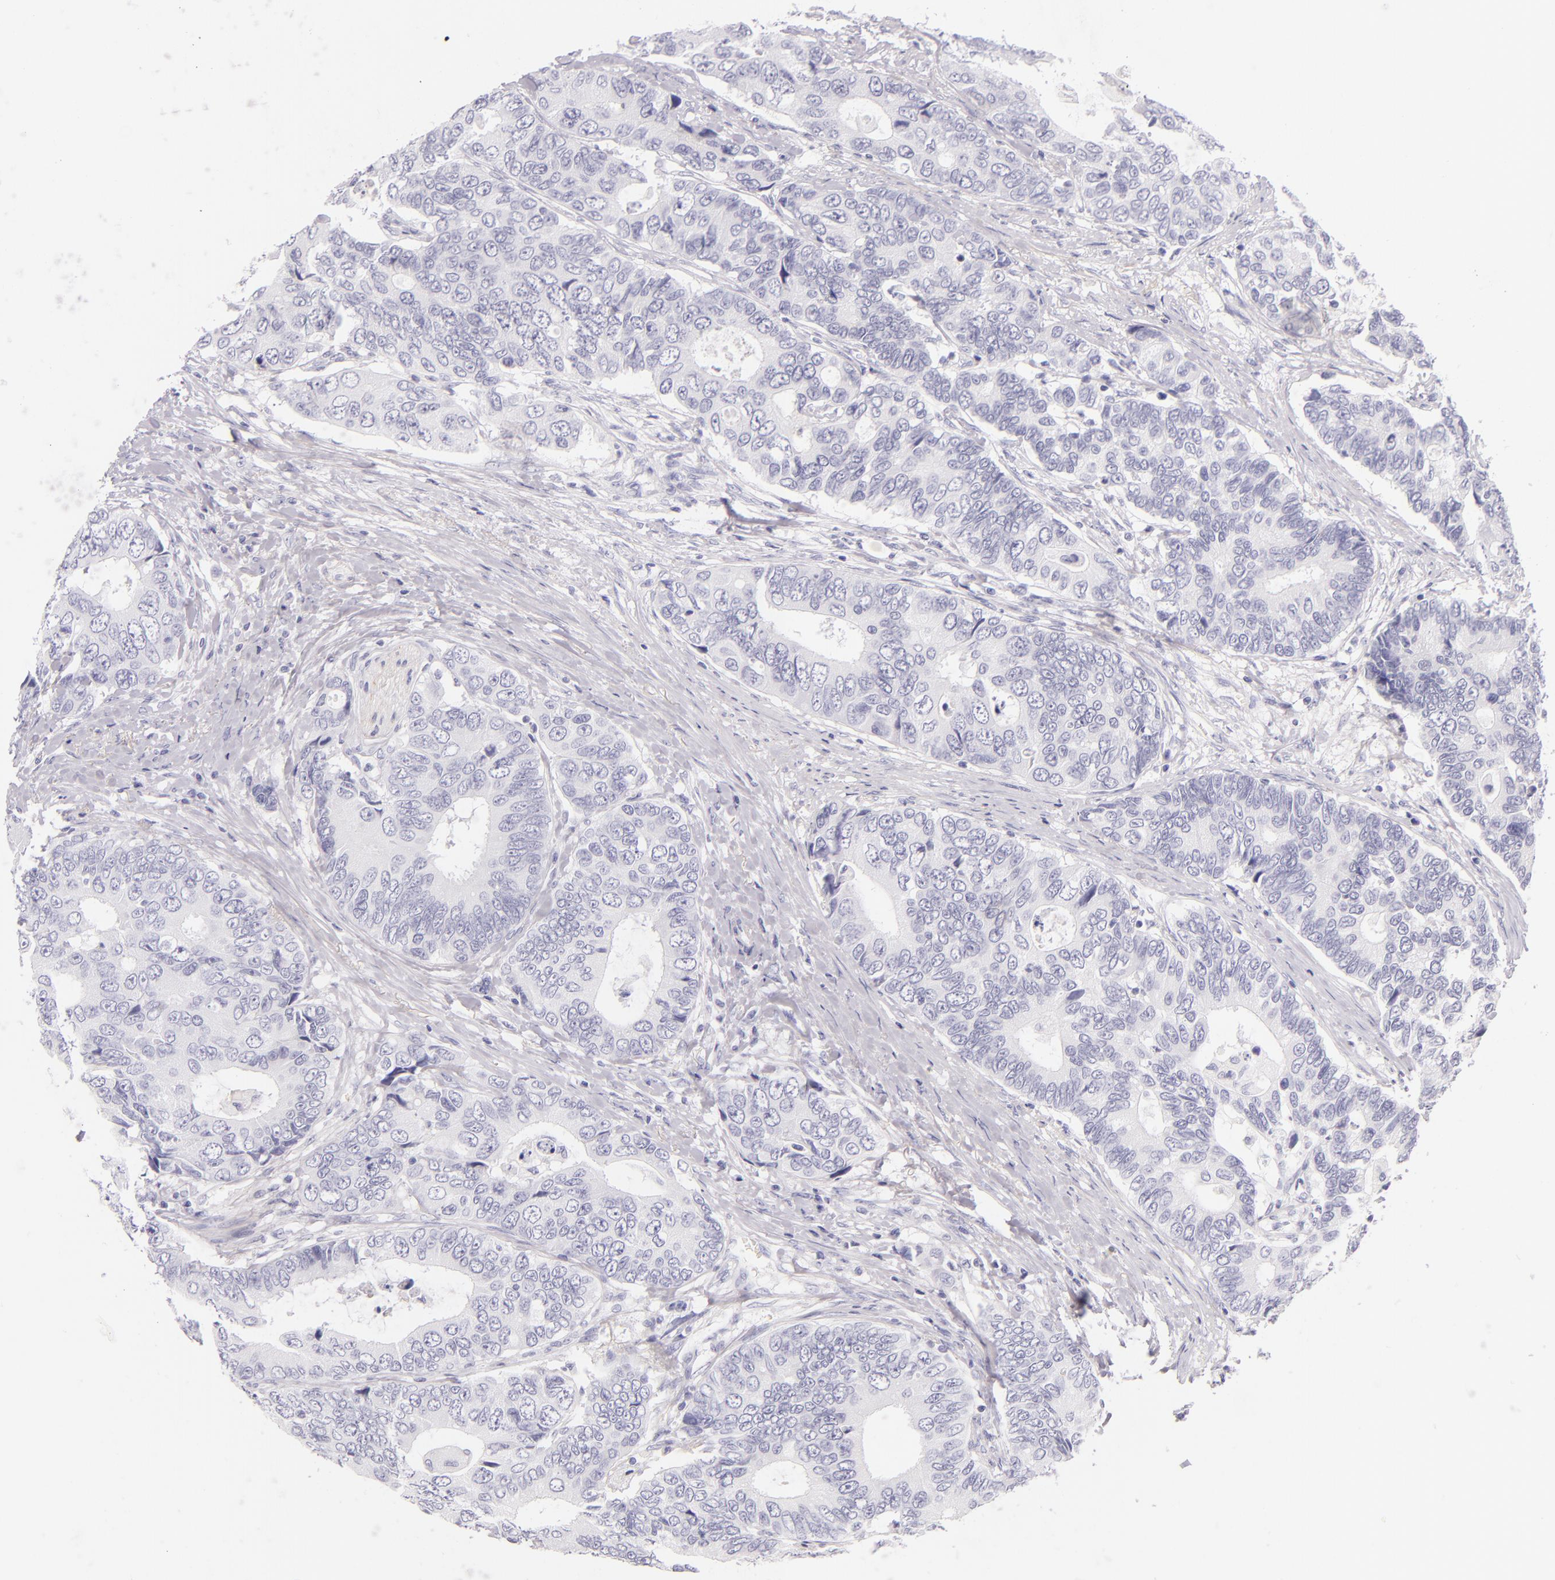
{"staining": {"intensity": "negative", "quantity": "none", "location": "none"}, "tissue": "colorectal cancer", "cell_type": "Tumor cells", "image_type": "cancer", "snomed": [{"axis": "morphology", "description": "Adenocarcinoma, NOS"}, {"axis": "topography", "description": "Rectum"}], "caption": "Immunohistochemistry micrograph of colorectal cancer (adenocarcinoma) stained for a protein (brown), which displays no staining in tumor cells.", "gene": "INA", "patient": {"sex": "female", "age": 67}}